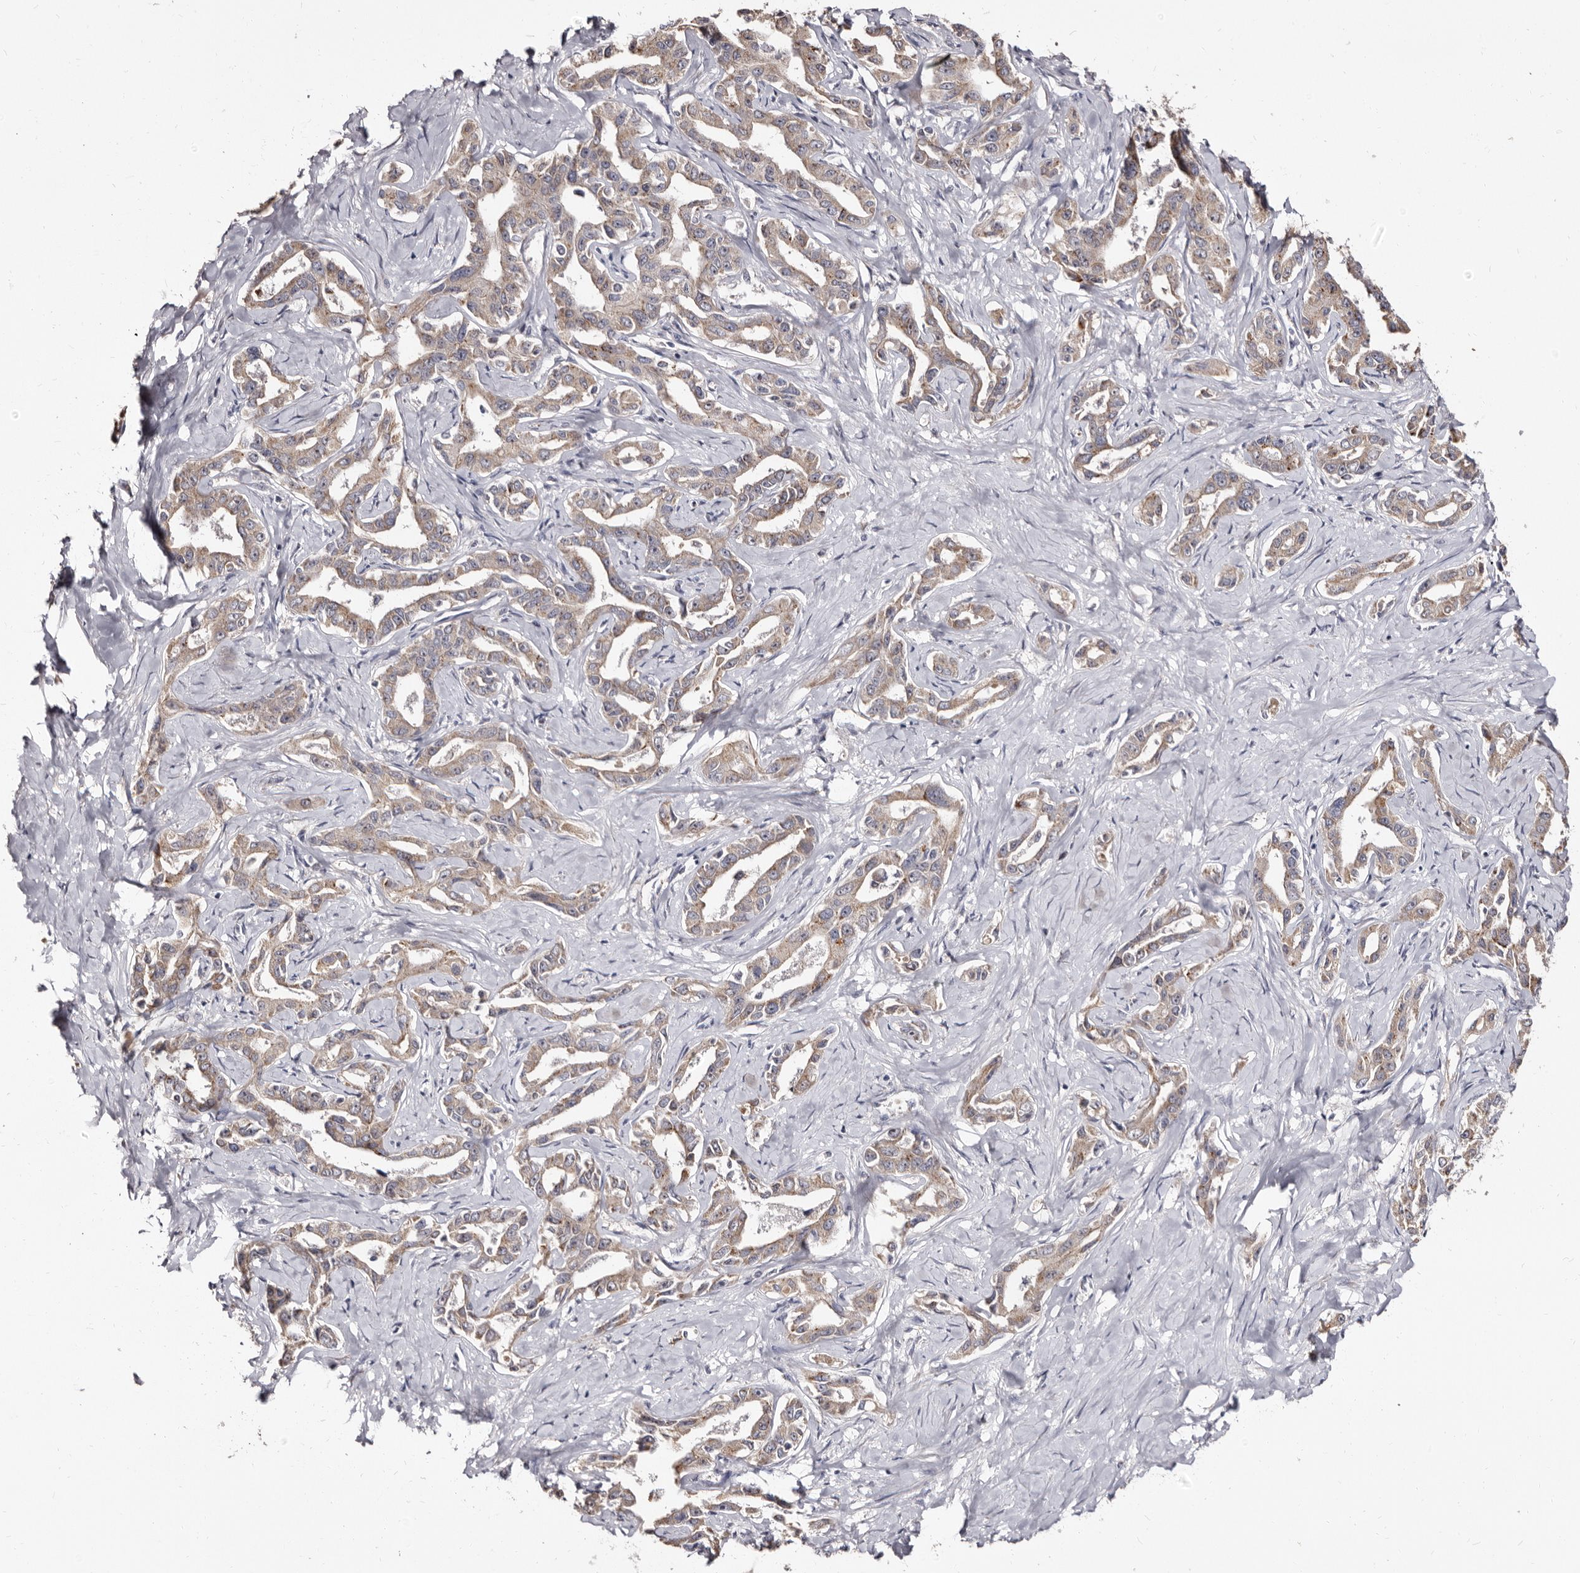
{"staining": {"intensity": "weak", "quantity": ">75%", "location": "cytoplasmic/membranous"}, "tissue": "liver cancer", "cell_type": "Tumor cells", "image_type": "cancer", "snomed": [{"axis": "morphology", "description": "Cholangiocarcinoma"}, {"axis": "topography", "description": "Liver"}], "caption": "A brown stain shows weak cytoplasmic/membranous positivity of a protein in human cholangiocarcinoma (liver) tumor cells.", "gene": "PTAFR", "patient": {"sex": "male", "age": 59}}